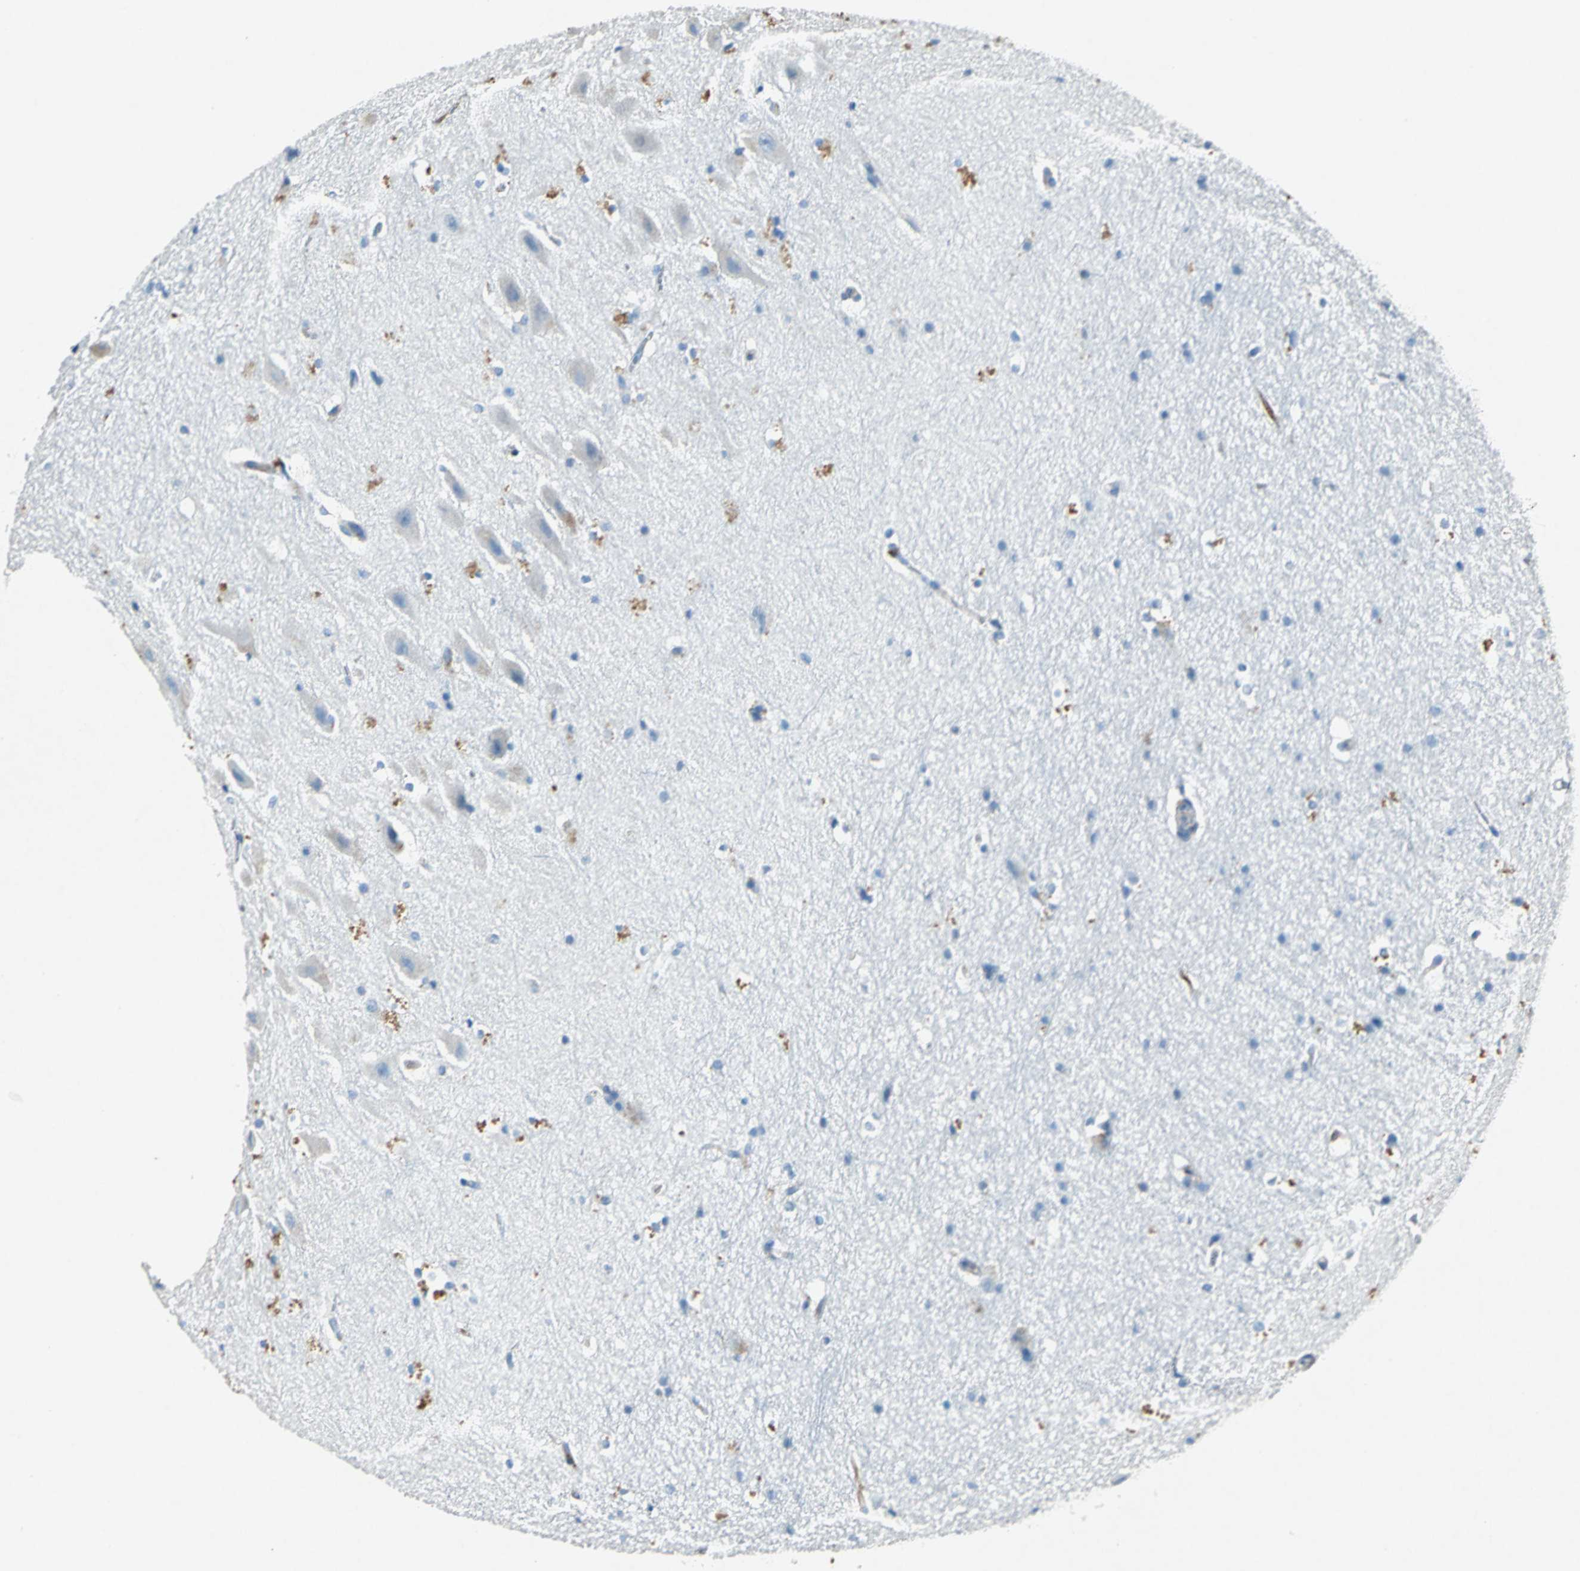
{"staining": {"intensity": "negative", "quantity": "none", "location": "none"}, "tissue": "hippocampus", "cell_type": "Glial cells", "image_type": "normal", "snomed": [{"axis": "morphology", "description": "Normal tissue, NOS"}, {"axis": "topography", "description": "Hippocampus"}], "caption": "Immunohistochemistry (IHC) histopathology image of benign hippocampus stained for a protein (brown), which shows no staining in glial cells.", "gene": "RPS13", "patient": {"sex": "female", "age": 19}}